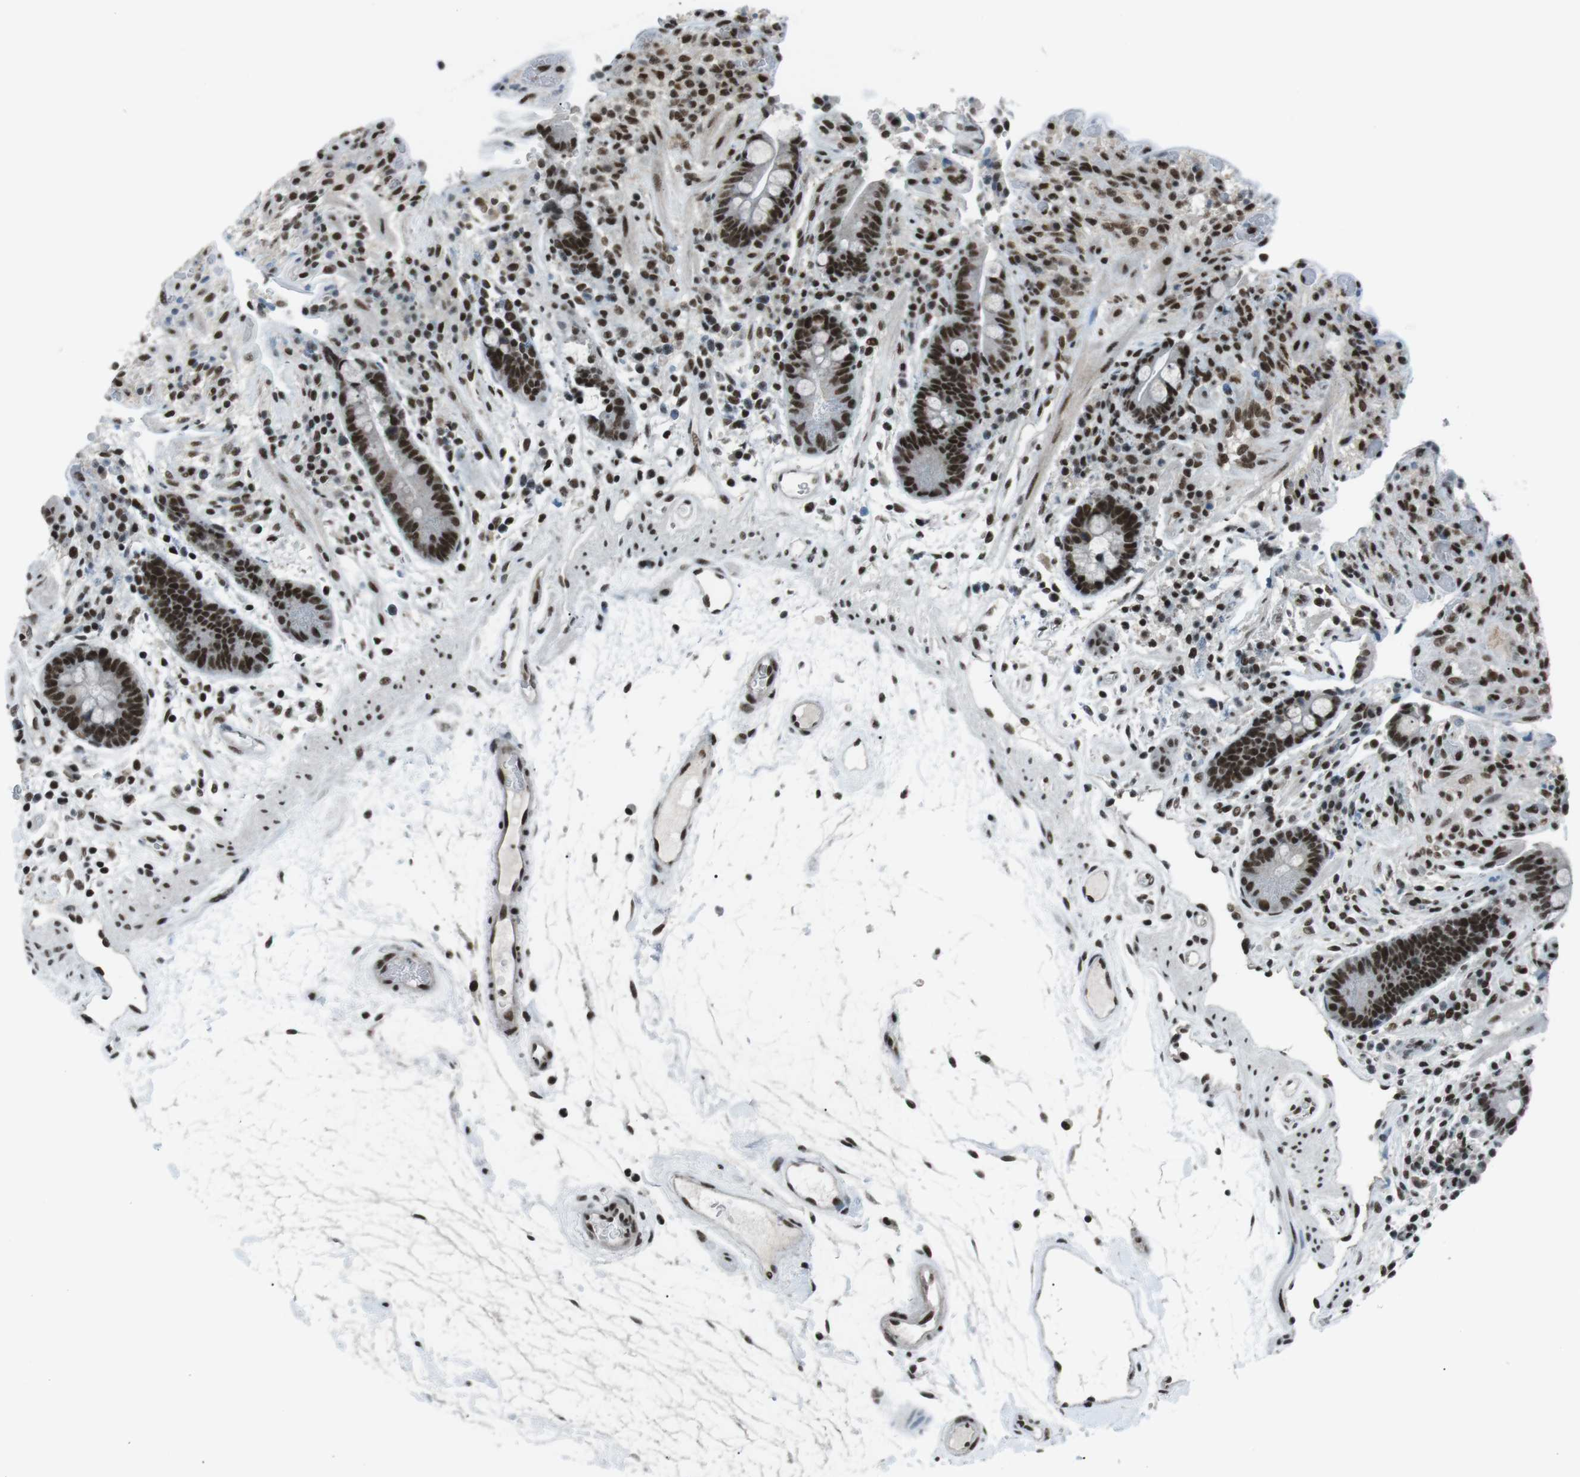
{"staining": {"intensity": "moderate", "quantity": ">75%", "location": "nuclear"}, "tissue": "colon", "cell_type": "Endothelial cells", "image_type": "normal", "snomed": [{"axis": "morphology", "description": "Normal tissue, NOS"}, {"axis": "topography", "description": "Colon"}], "caption": "Immunohistochemical staining of normal colon reveals >75% levels of moderate nuclear protein expression in approximately >75% of endothelial cells. Using DAB (brown) and hematoxylin (blue) stains, captured at high magnification using brightfield microscopy.", "gene": "TAF1", "patient": {"sex": "male", "age": 73}}